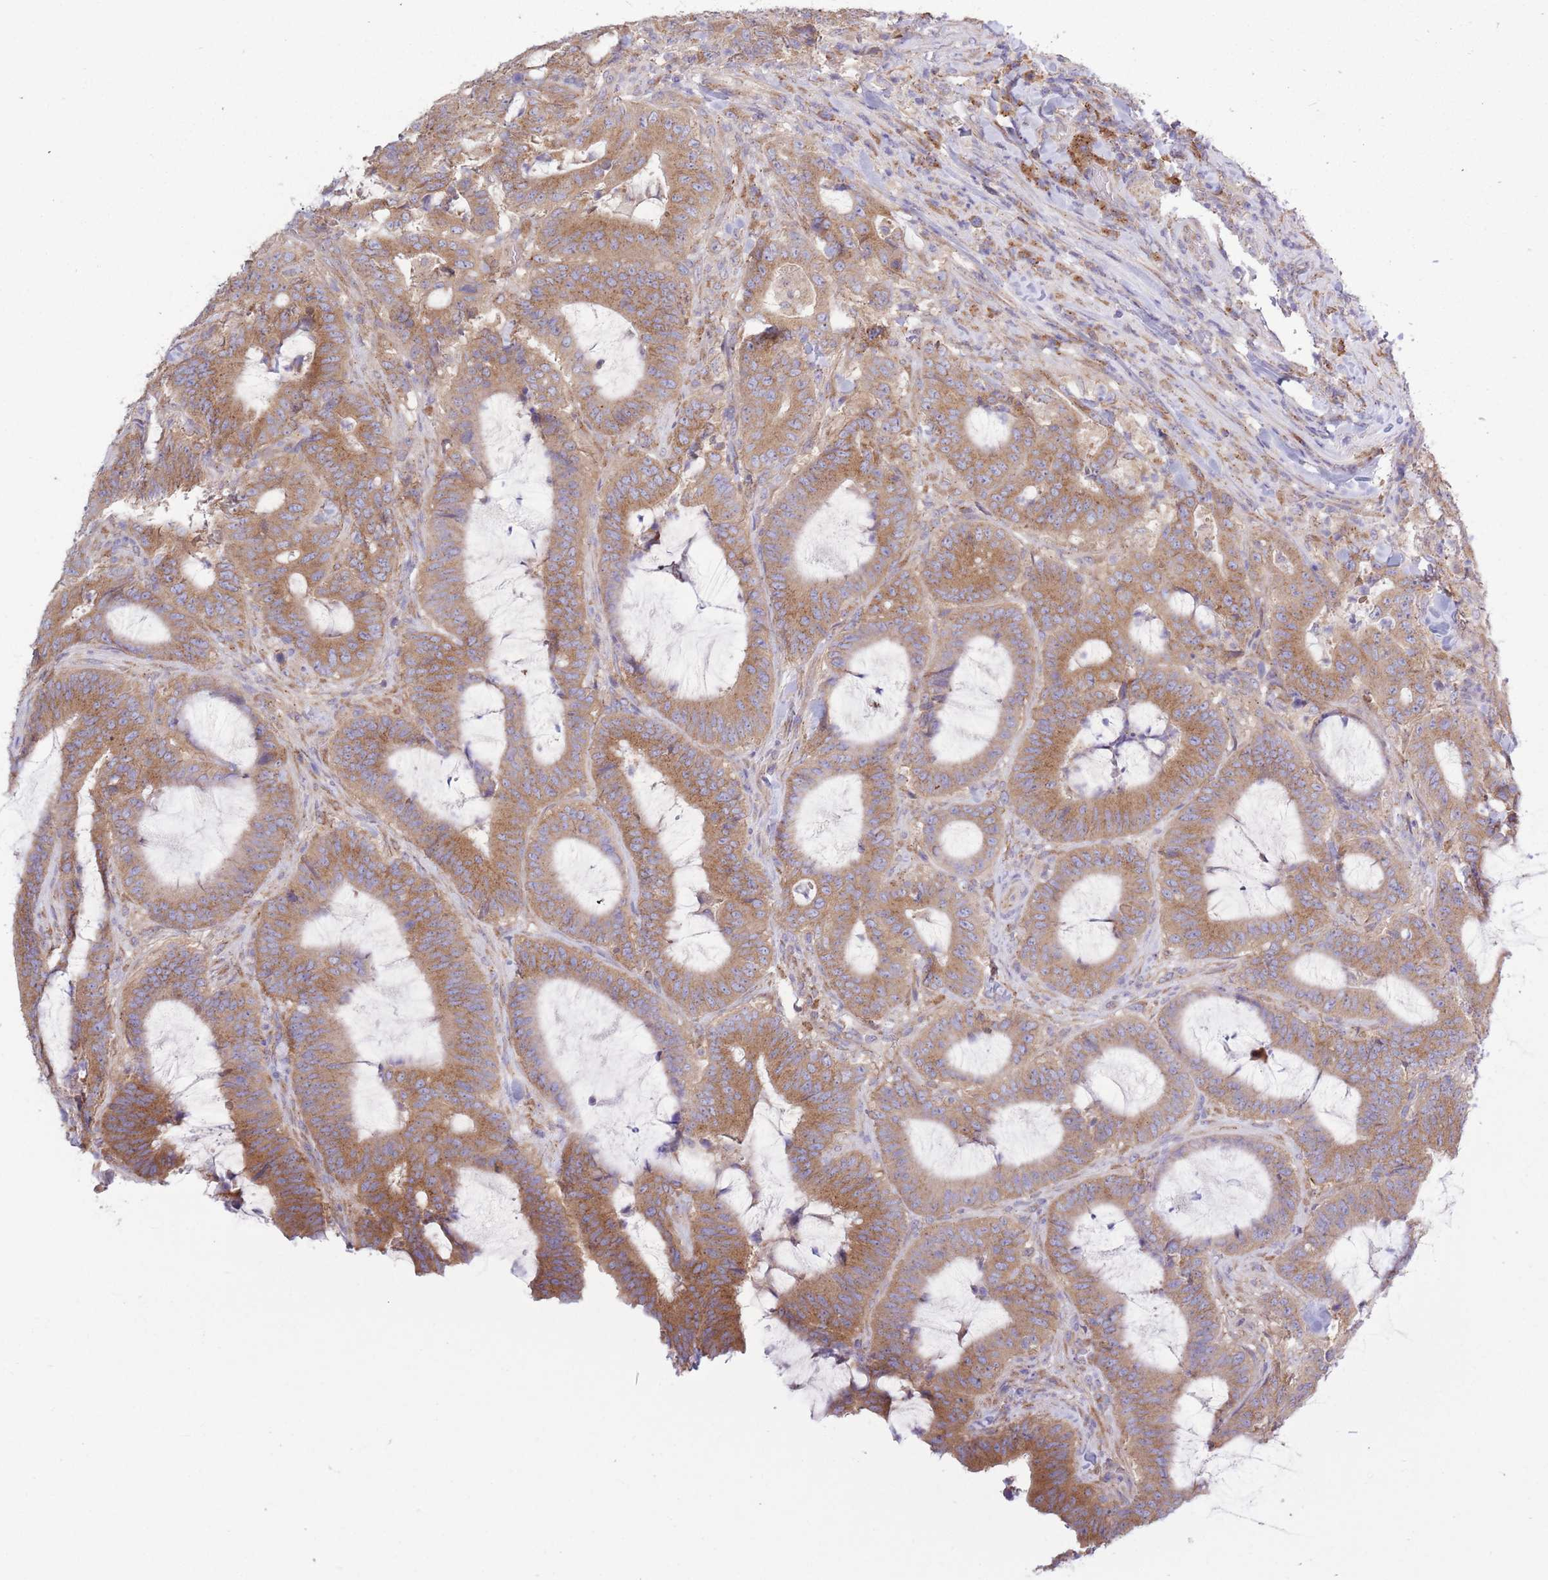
{"staining": {"intensity": "moderate", "quantity": ">75%", "location": "cytoplasmic/membranous"}, "tissue": "colorectal cancer", "cell_type": "Tumor cells", "image_type": "cancer", "snomed": [{"axis": "morphology", "description": "Adenocarcinoma, NOS"}, {"axis": "topography", "description": "Colon"}], "caption": "Human adenocarcinoma (colorectal) stained with a protein marker shows moderate staining in tumor cells.", "gene": "COPG2", "patient": {"sex": "female", "age": 43}}